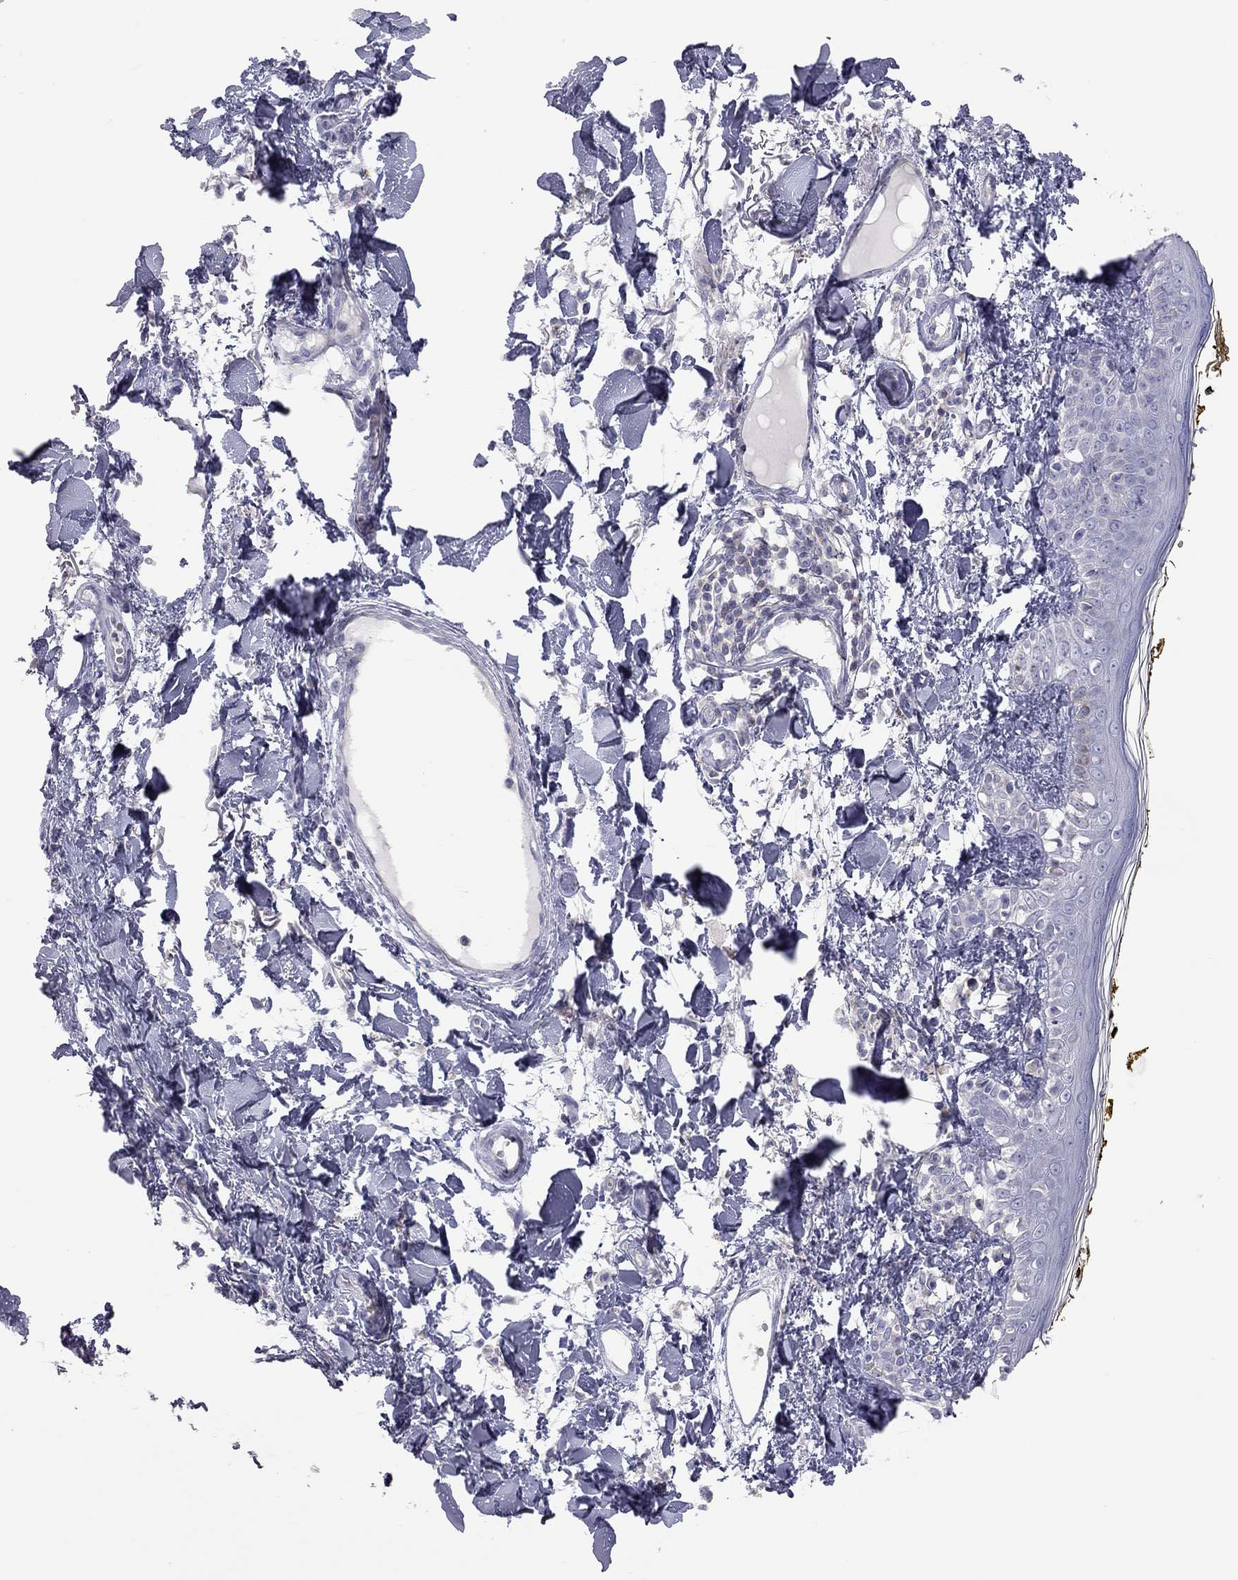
{"staining": {"intensity": "negative", "quantity": "none", "location": "none"}, "tissue": "skin", "cell_type": "Fibroblasts", "image_type": "normal", "snomed": [{"axis": "morphology", "description": "Normal tissue, NOS"}, {"axis": "topography", "description": "Skin"}], "caption": "IHC micrograph of benign skin stained for a protein (brown), which exhibits no expression in fibroblasts. (Stains: DAB (3,3'-diaminobenzidine) IHC with hematoxylin counter stain, Microscopy: brightfield microscopy at high magnification).", "gene": "ADCYAP1", "patient": {"sex": "male", "age": 76}}